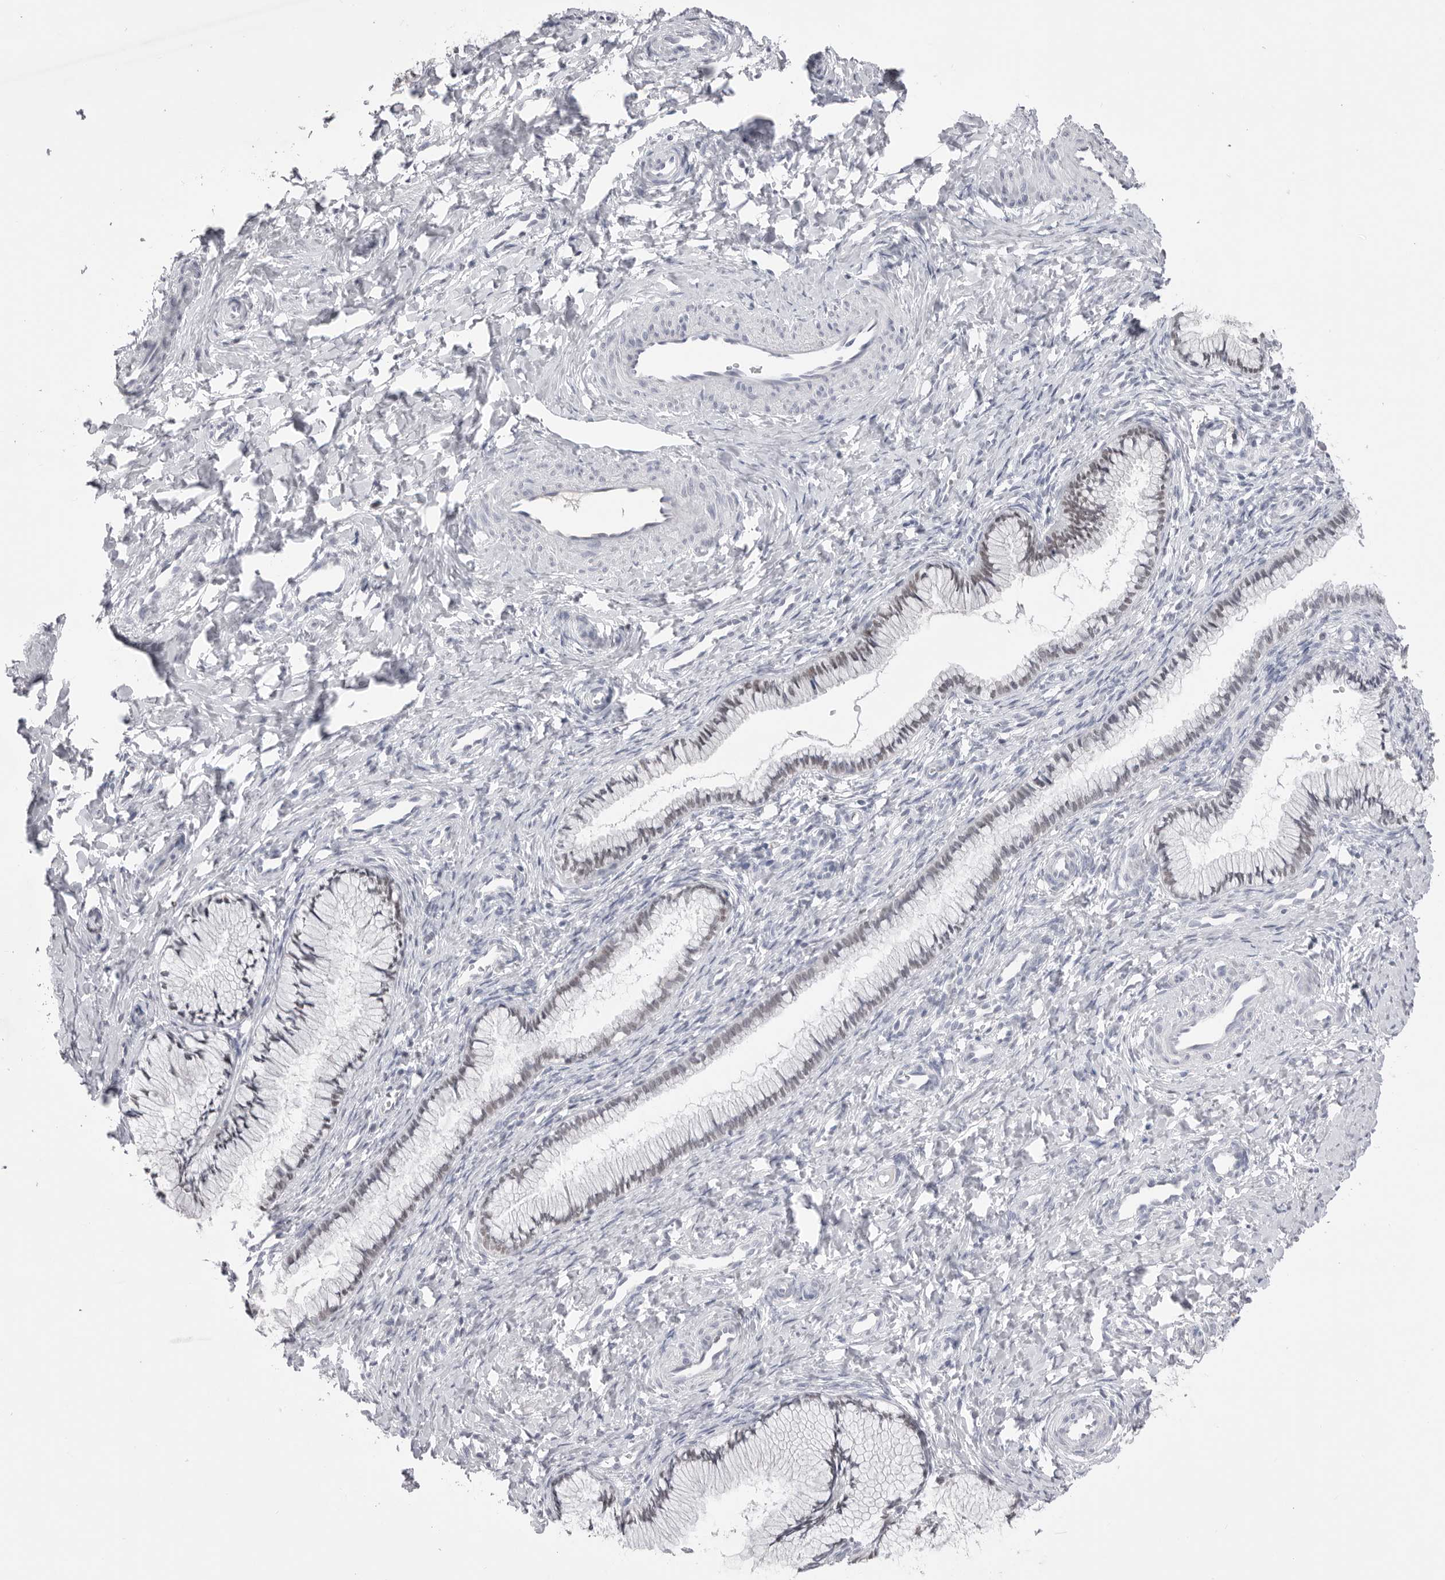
{"staining": {"intensity": "negative", "quantity": "none", "location": "none"}, "tissue": "cervix", "cell_type": "Glandular cells", "image_type": "normal", "snomed": [{"axis": "morphology", "description": "Normal tissue, NOS"}, {"axis": "topography", "description": "Cervix"}], "caption": "A micrograph of human cervix is negative for staining in glandular cells. (Immunohistochemistry (ihc), brightfield microscopy, high magnification).", "gene": "ZBTB7B", "patient": {"sex": "female", "age": 27}}